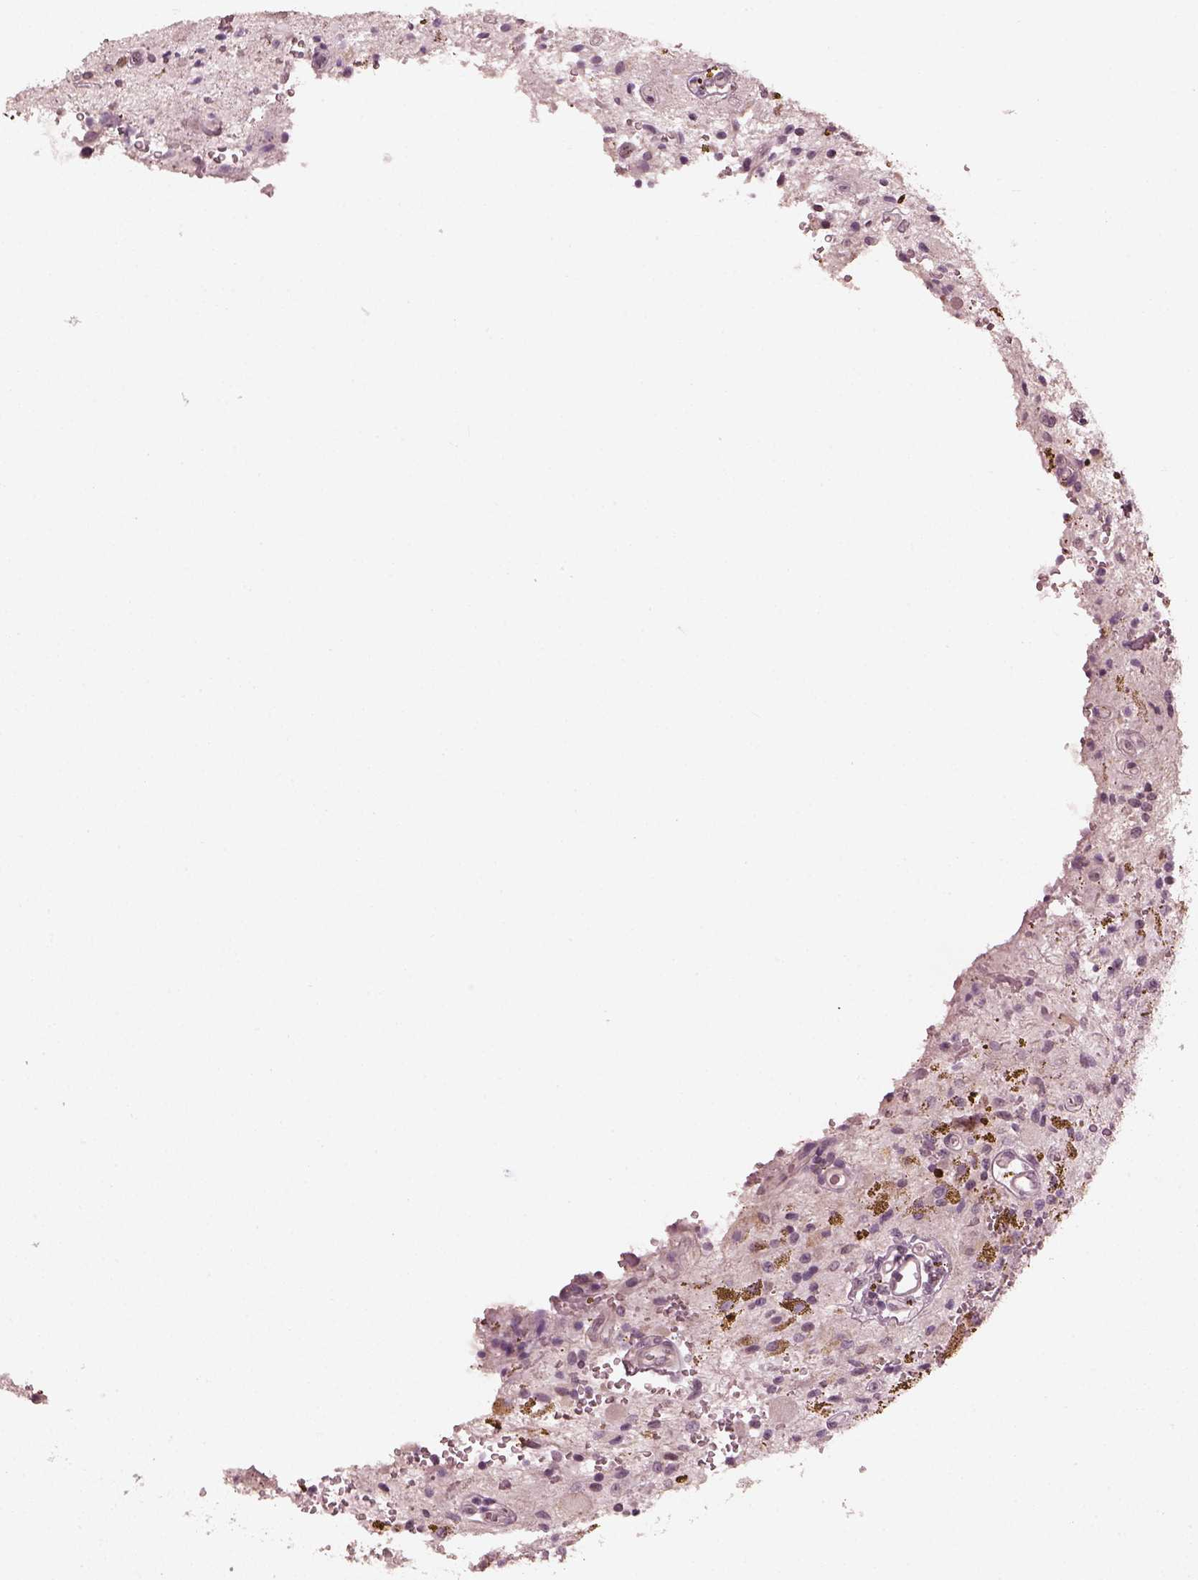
{"staining": {"intensity": "negative", "quantity": "none", "location": "none"}, "tissue": "glioma", "cell_type": "Tumor cells", "image_type": "cancer", "snomed": [{"axis": "morphology", "description": "Glioma, malignant, Low grade"}, {"axis": "topography", "description": "Cerebellum"}], "caption": "Micrograph shows no protein staining in tumor cells of glioma tissue. (DAB (3,3'-diaminobenzidine) immunohistochemistry with hematoxylin counter stain).", "gene": "OPTC", "patient": {"sex": "female", "age": 14}}